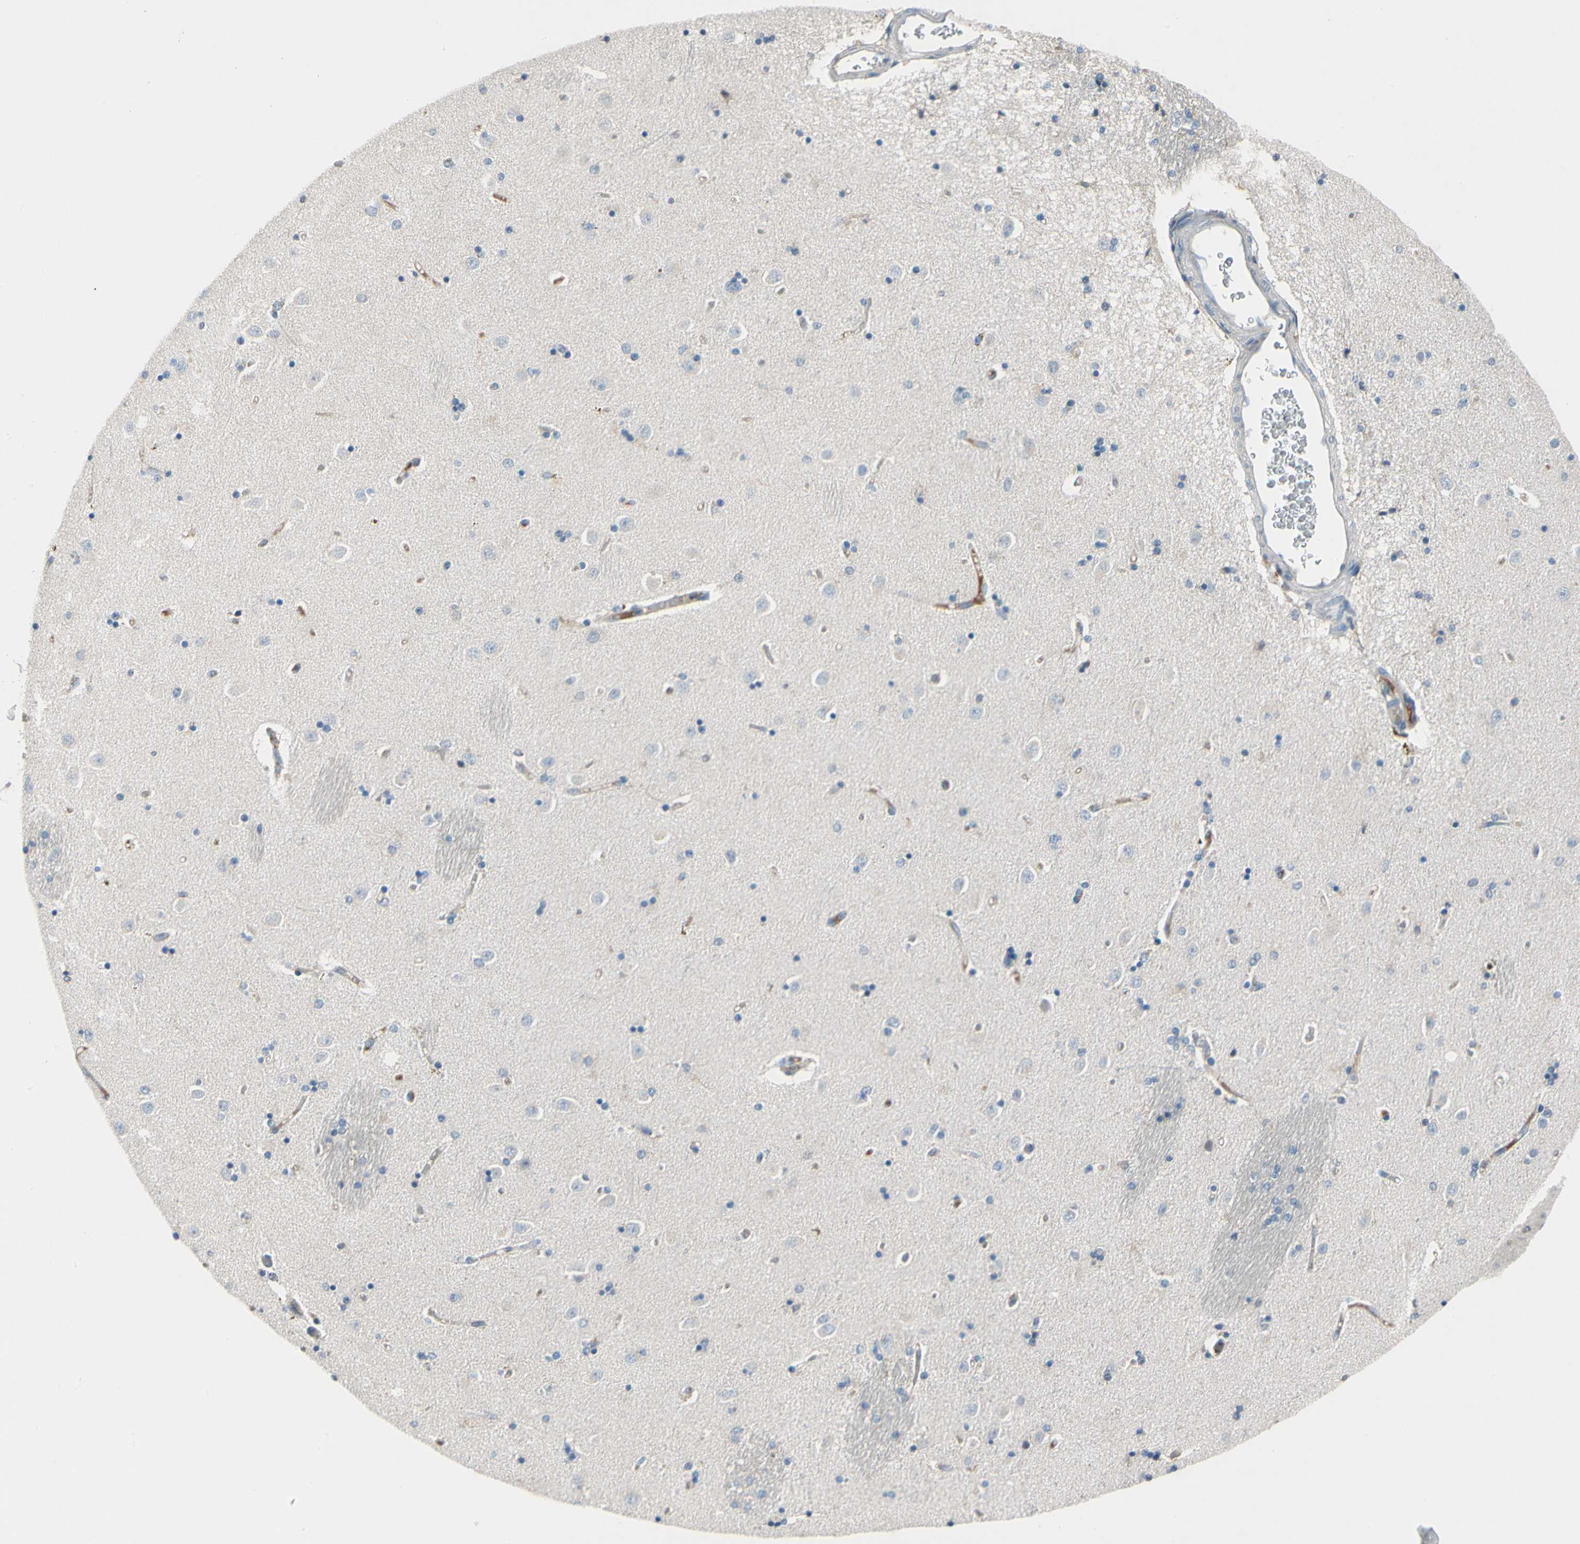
{"staining": {"intensity": "negative", "quantity": "none", "location": "none"}, "tissue": "caudate", "cell_type": "Glial cells", "image_type": "normal", "snomed": [{"axis": "morphology", "description": "Normal tissue, NOS"}, {"axis": "topography", "description": "Lateral ventricle wall"}], "caption": "The histopathology image shows no significant staining in glial cells of caudate. (Brightfield microscopy of DAB (3,3'-diaminobenzidine) immunohistochemistry (IHC) at high magnification).", "gene": "HJURP", "patient": {"sex": "female", "age": 54}}